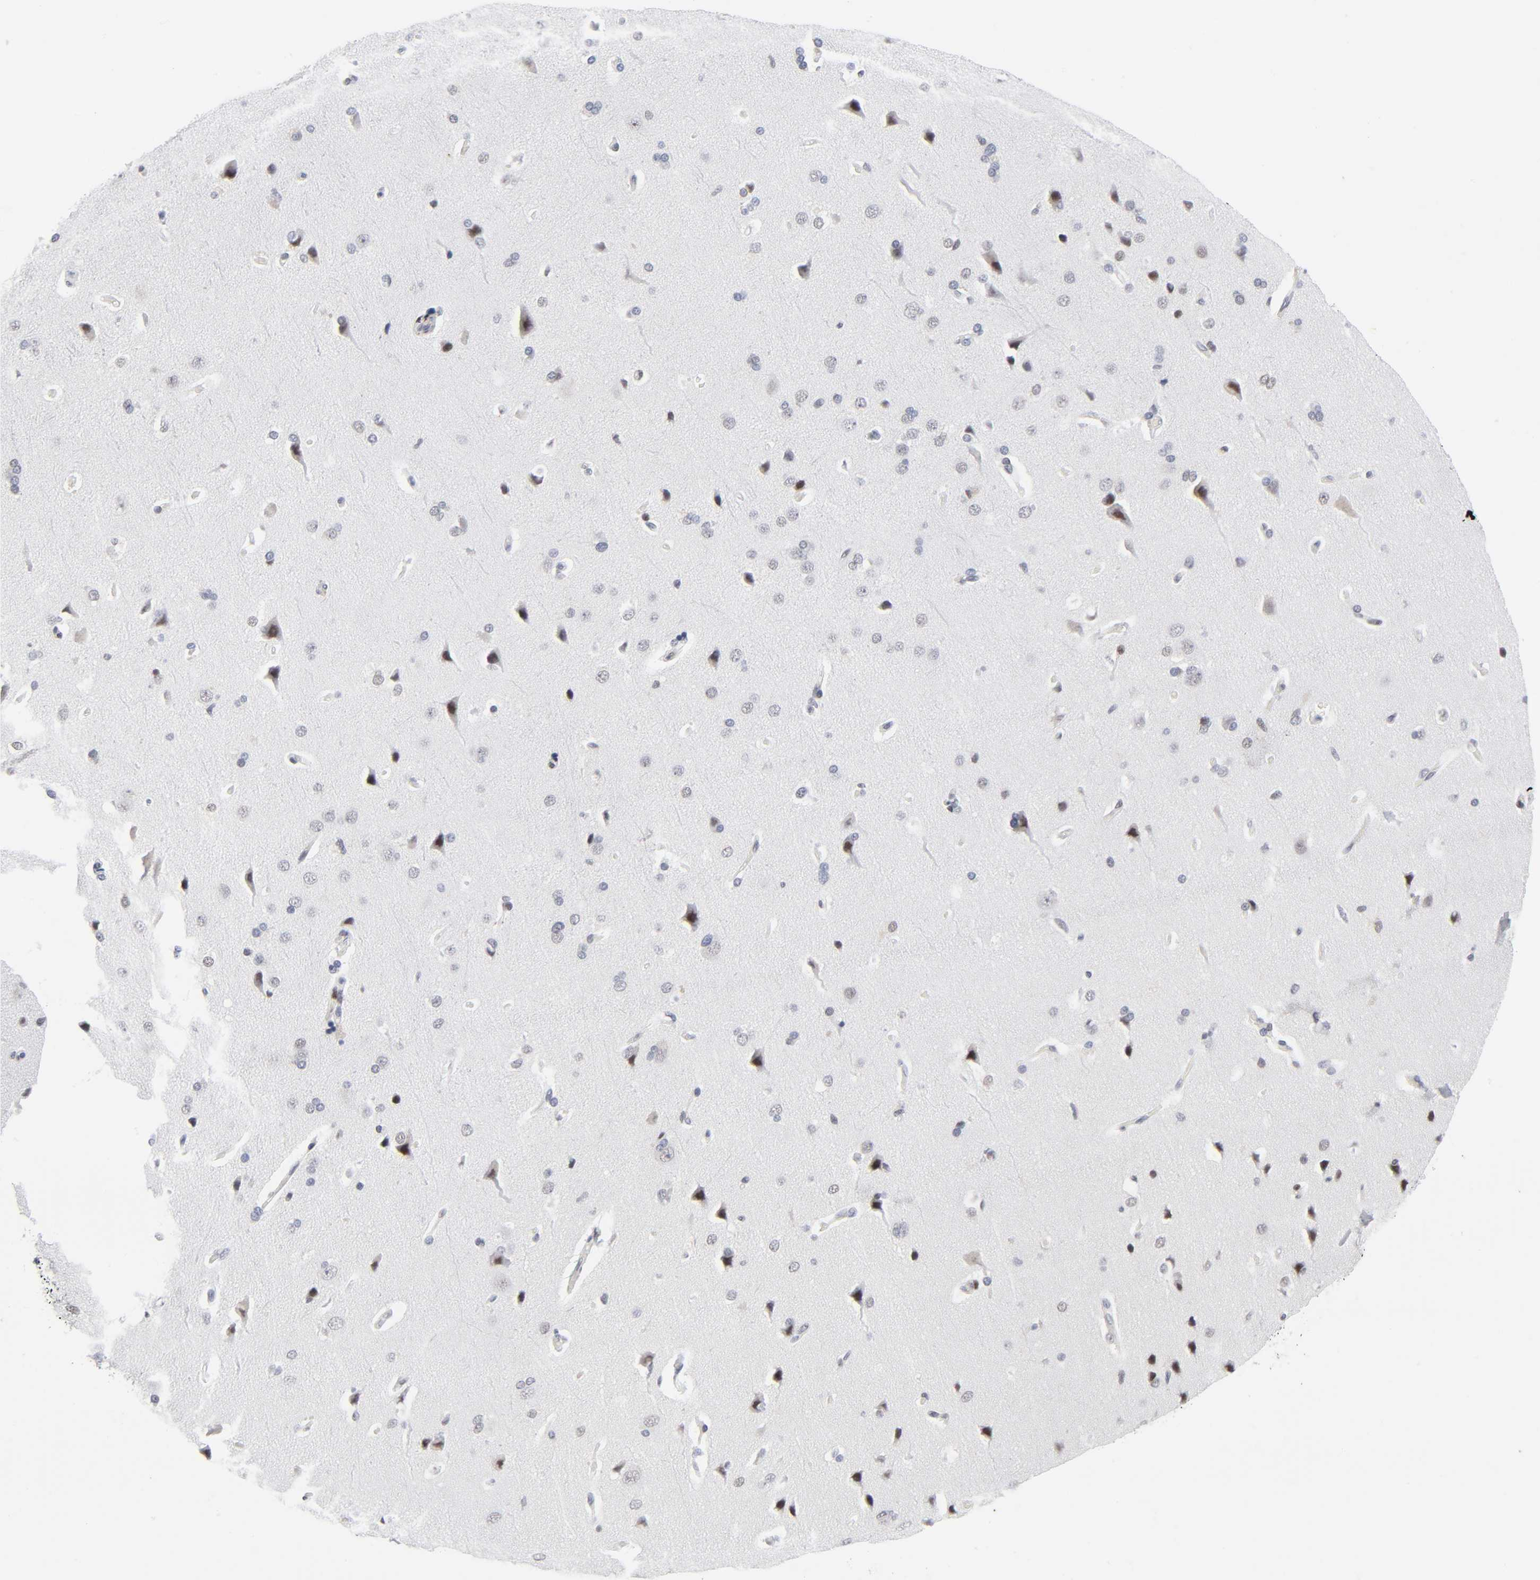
{"staining": {"intensity": "negative", "quantity": "none", "location": "none"}, "tissue": "cerebral cortex", "cell_type": "Endothelial cells", "image_type": "normal", "snomed": [{"axis": "morphology", "description": "Normal tissue, NOS"}, {"axis": "topography", "description": "Cerebral cortex"}], "caption": "Photomicrograph shows no significant protein expression in endothelial cells of unremarkable cerebral cortex.", "gene": "DIDO1", "patient": {"sex": "male", "age": 62}}